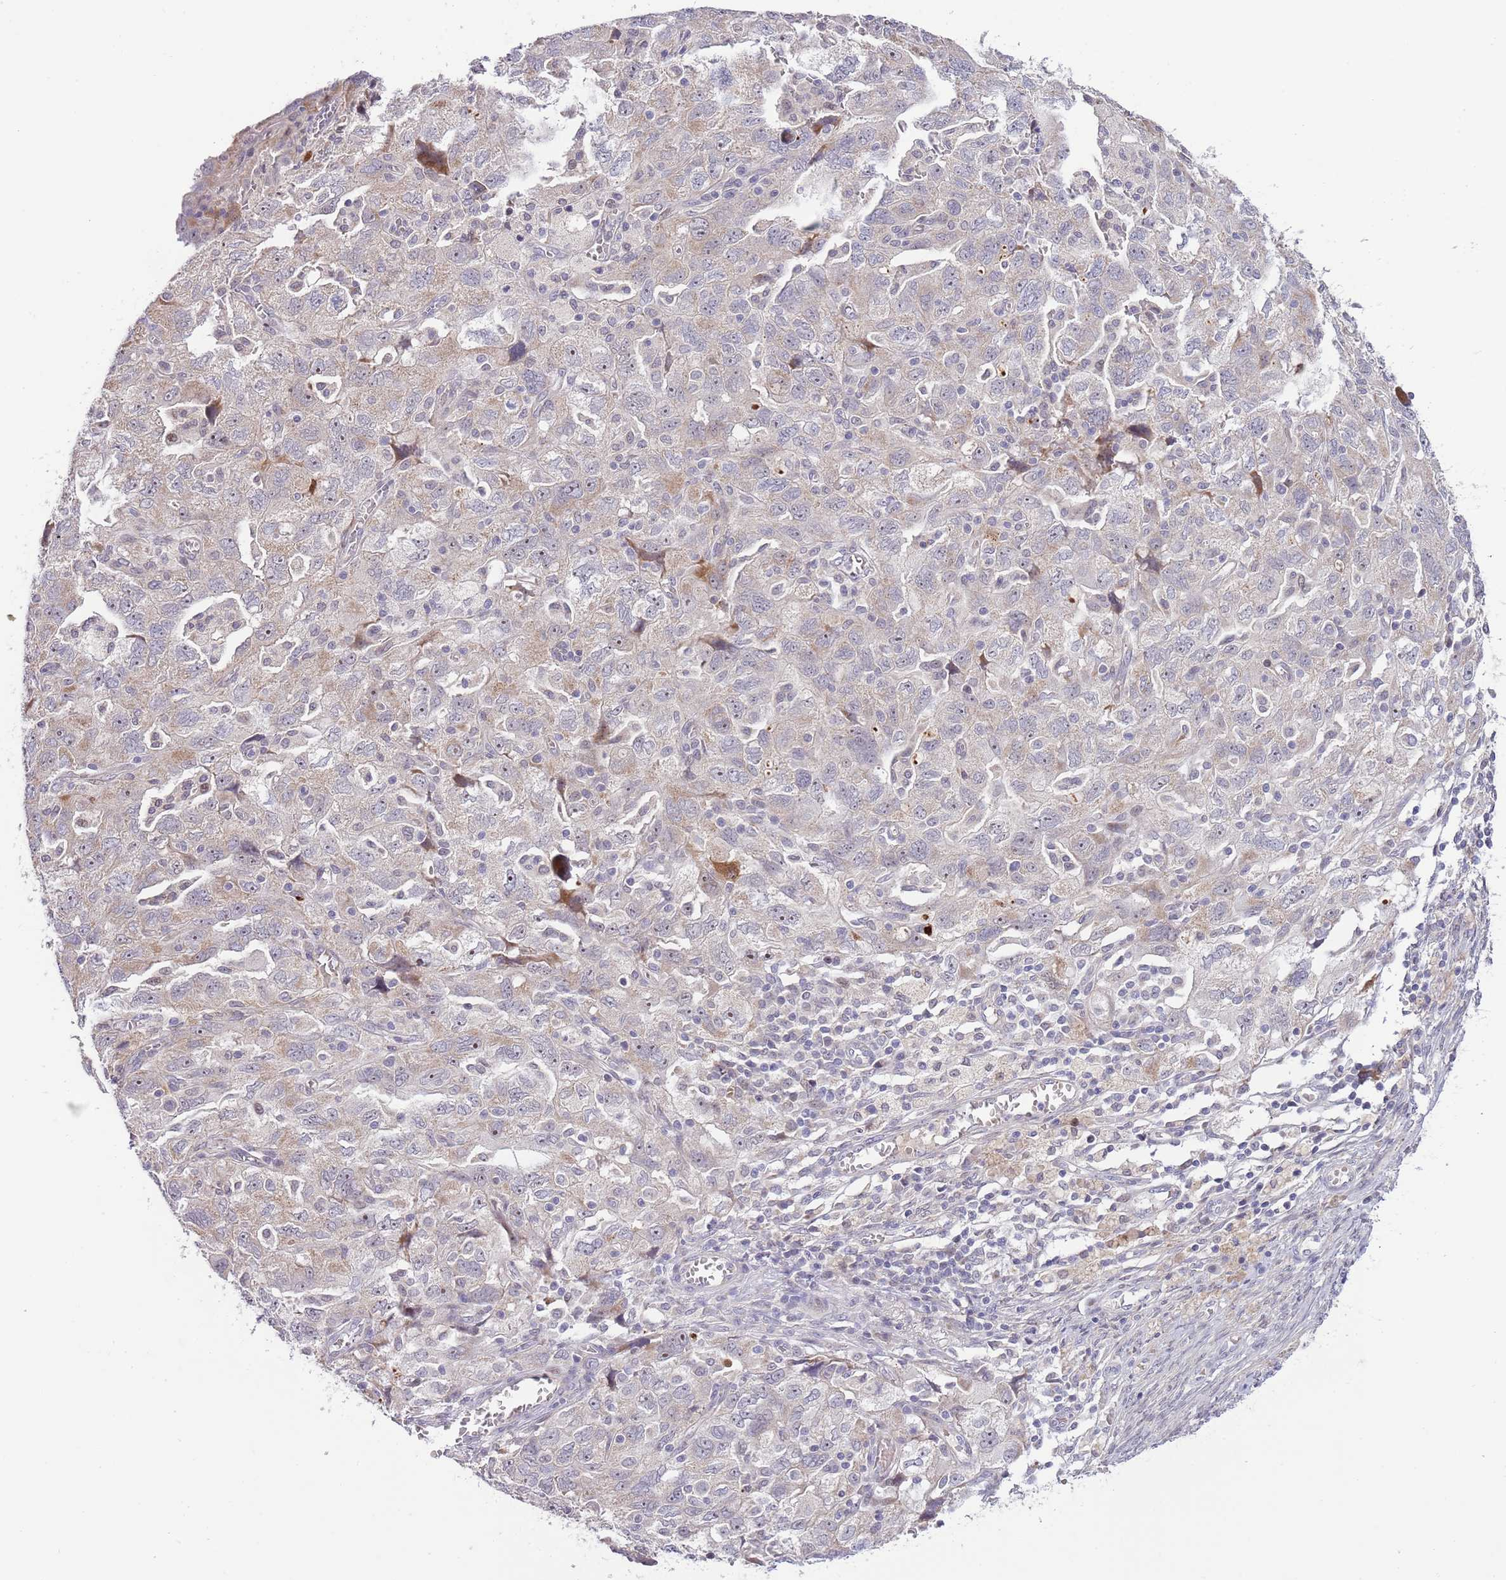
{"staining": {"intensity": "weak", "quantity": "<25%", "location": "cytoplasmic/membranous"}, "tissue": "ovarian cancer", "cell_type": "Tumor cells", "image_type": "cancer", "snomed": [{"axis": "morphology", "description": "Carcinoma, NOS"}, {"axis": "morphology", "description": "Cystadenocarcinoma, serous, NOS"}, {"axis": "topography", "description": "Ovary"}], "caption": "Immunohistochemistry (IHC) micrograph of neoplastic tissue: human ovarian cancer (serous cystadenocarcinoma) stained with DAB (3,3'-diaminobenzidine) displays no significant protein positivity in tumor cells. (DAB (3,3'-diaminobenzidine) IHC with hematoxylin counter stain).", "gene": "AP1S2", "patient": {"sex": "female", "age": 69}}